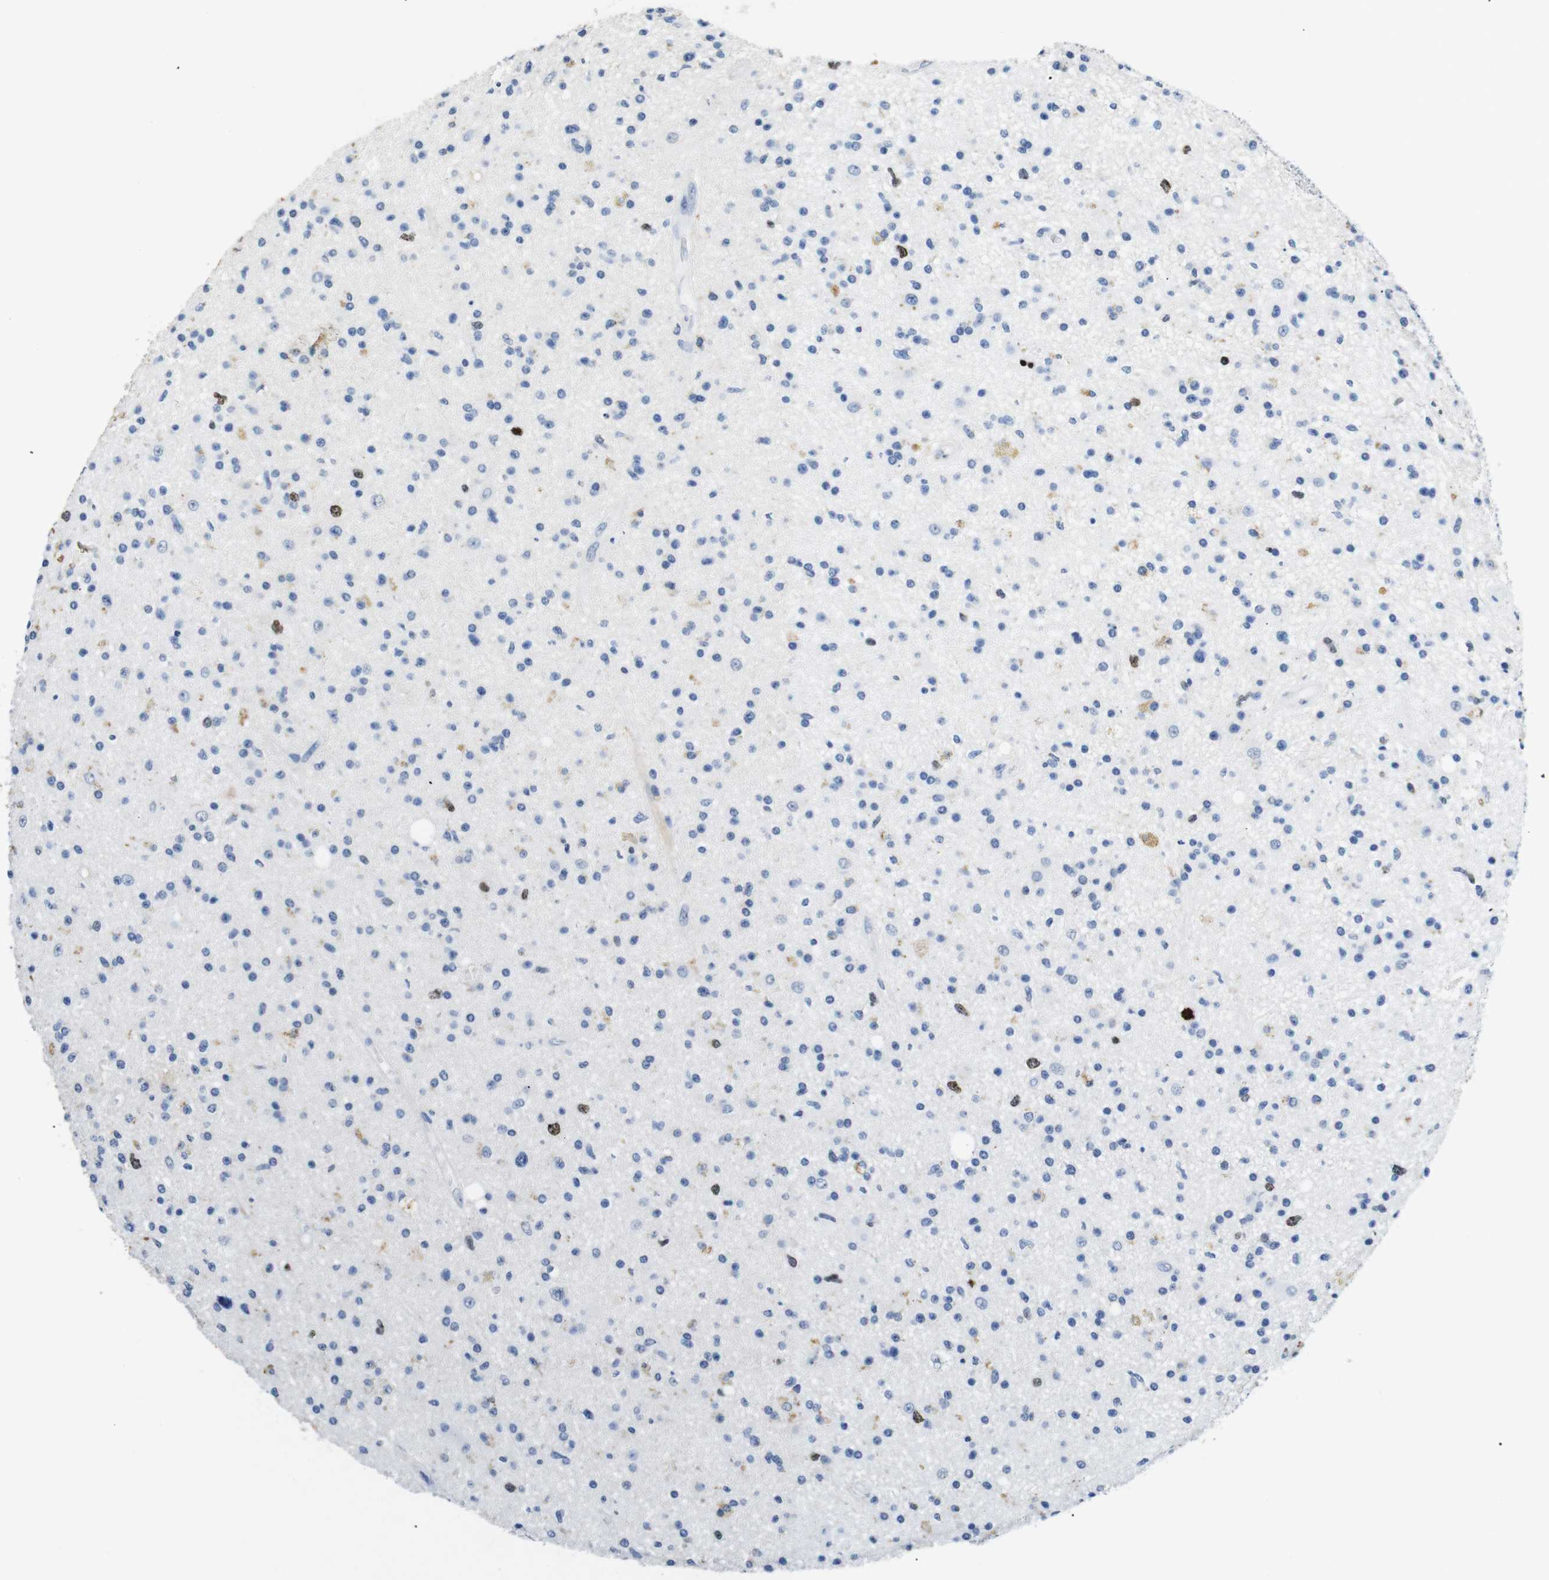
{"staining": {"intensity": "moderate", "quantity": "<25%", "location": "nuclear"}, "tissue": "glioma", "cell_type": "Tumor cells", "image_type": "cancer", "snomed": [{"axis": "morphology", "description": "Glioma, malignant, High grade"}, {"axis": "topography", "description": "Brain"}], "caption": "This is an image of IHC staining of malignant glioma (high-grade), which shows moderate positivity in the nuclear of tumor cells.", "gene": "INCENP", "patient": {"sex": "male", "age": 33}}